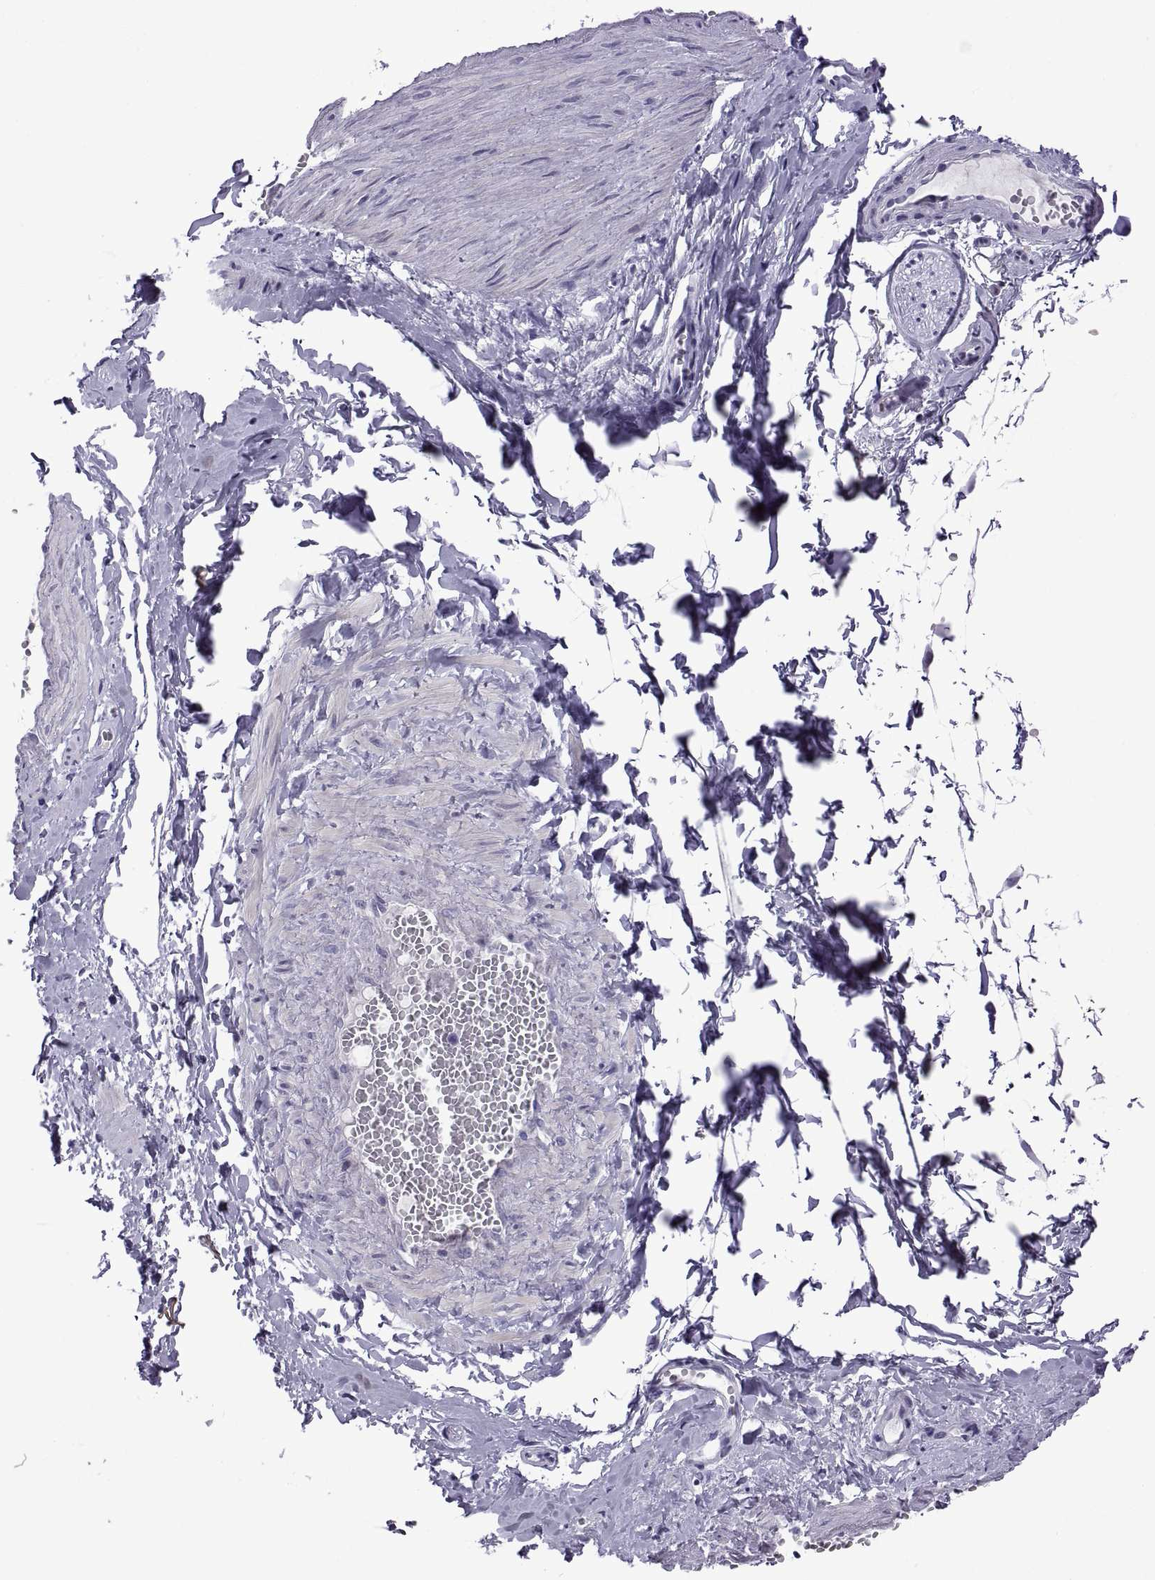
{"staining": {"intensity": "negative", "quantity": "none", "location": "none"}, "tissue": "adipose tissue", "cell_type": "Adipocytes", "image_type": "normal", "snomed": [{"axis": "morphology", "description": "Normal tissue, NOS"}, {"axis": "topography", "description": "Smooth muscle"}, {"axis": "topography", "description": "Peripheral nerve tissue"}], "caption": "A high-resolution micrograph shows IHC staining of normal adipose tissue, which exhibits no significant expression in adipocytes.", "gene": "C3orf22", "patient": {"sex": "male", "age": 22}}